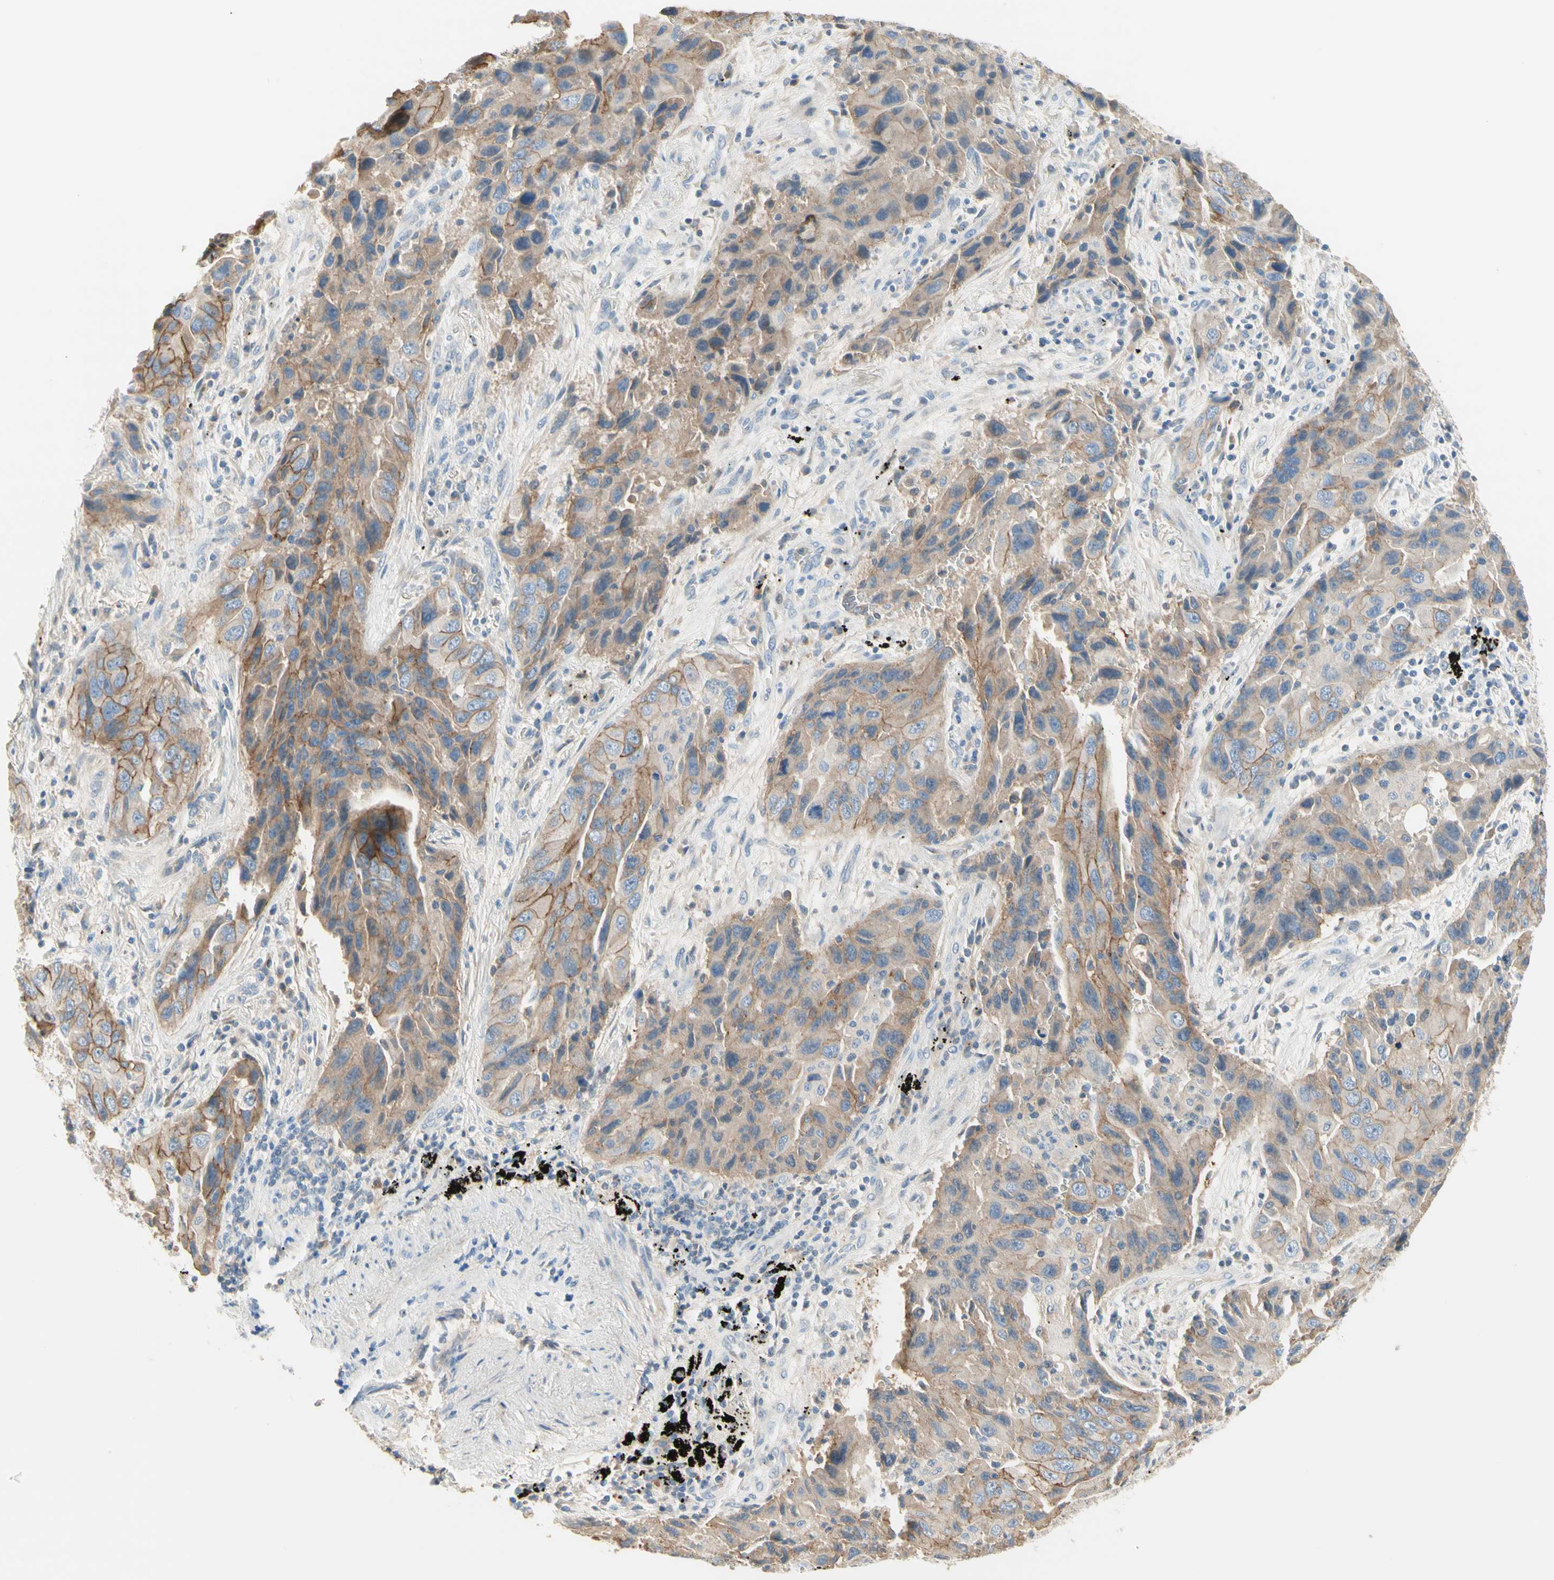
{"staining": {"intensity": "moderate", "quantity": ">75%", "location": "cytoplasmic/membranous"}, "tissue": "lung cancer", "cell_type": "Tumor cells", "image_type": "cancer", "snomed": [{"axis": "morphology", "description": "Adenocarcinoma, NOS"}, {"axis": "topography", "description": "Lung"}], "caption": "This is a micrograph of immunohistochemistry (IHC) staining of lung cancer, which shows moderate expression in the cytoplasmic/membranous of tumor cells.", "gene": "NECTIN4", "patient": {"sex": "female", "age": 65}}